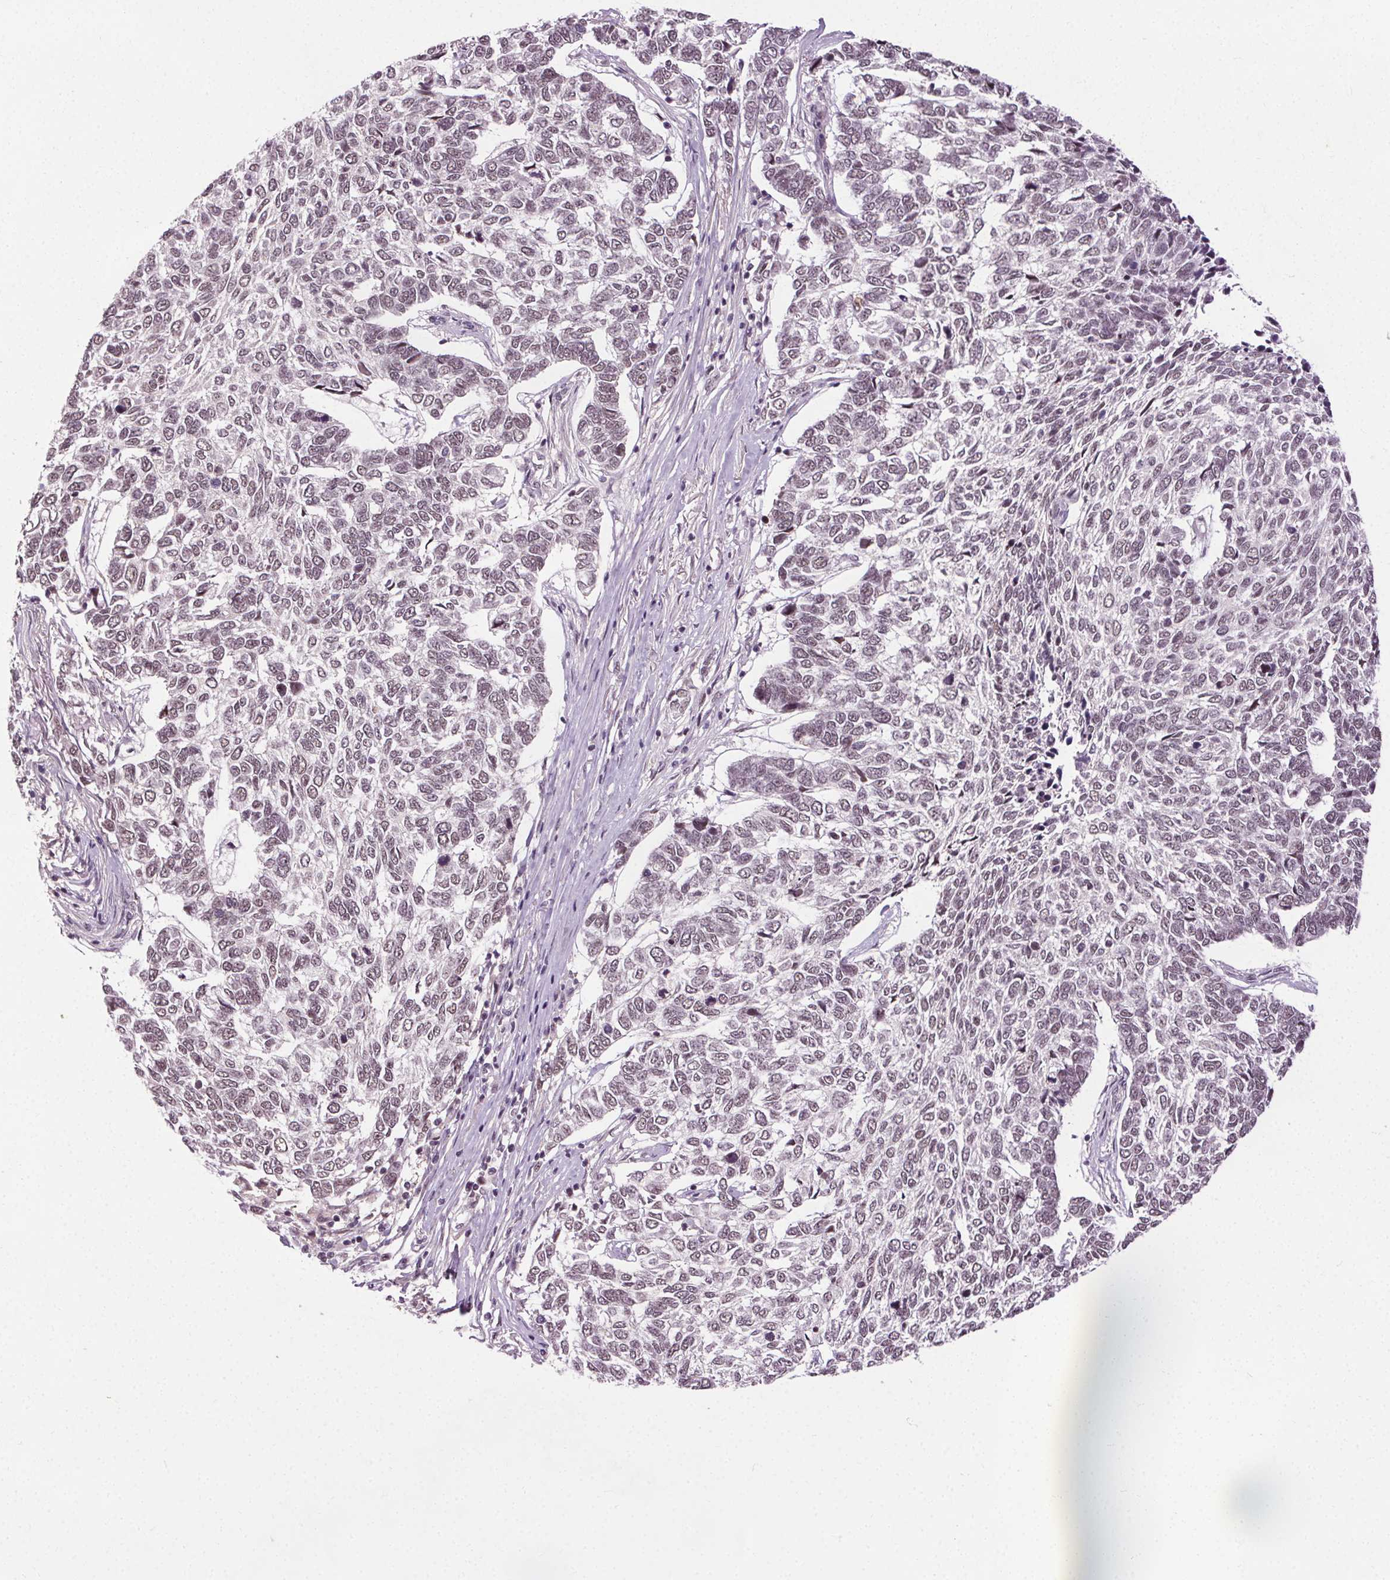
{"staining": {"intensity": "weak", "quantity": "25%-75%", "location": "nuclear"}, "tissue": "skin cancer", "cell_type": "Tumor cells", "image_type": "cancer", "snomed": [{"axis": "morphology", "description": "Basal cell carcinoma"}, {"axis": "topography", "description": "Skin"}], "caption": "Immunohistochemical staining of human basal cell carcinoma (skin) shows low levels of weak nuclear expression in about 25%-75% of tumor cells. Nuclei are stained in blue.", "gene": "MED6", "patient": {"sex": "female", "age": 65}}